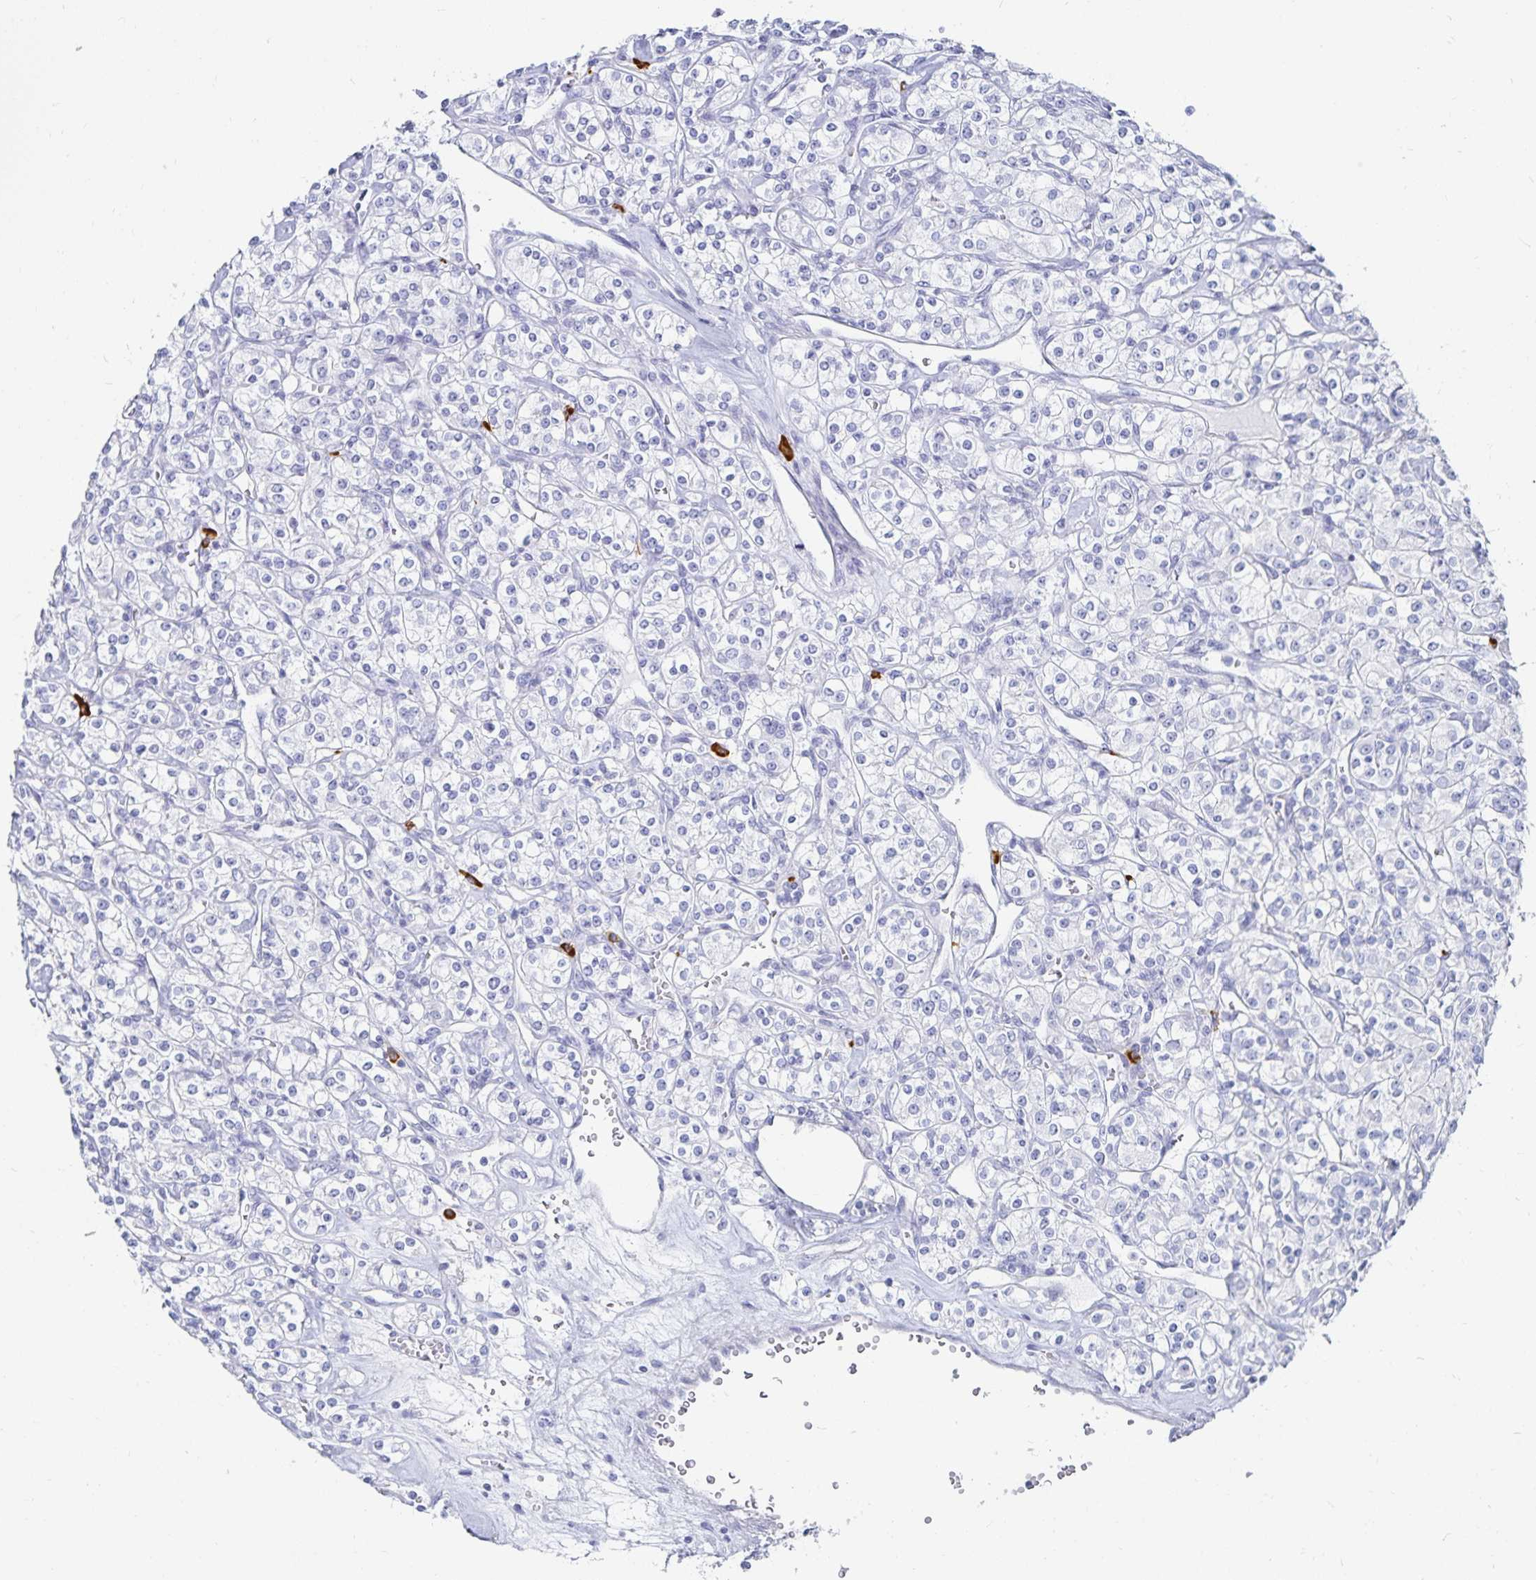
{"staining": {"intensity": "negative", "quantity": "none", "location": "none"}, "tissue": "renal cancer", "cell_type": "Tumor cells", "image_type": "cancer", "snomed": [{"axis": "morphology", "description": "Adenocarcinoma, NOS"}, {"axis": "topography", "description": "Kidney"}], "caption": "Renal adenocarcinoma was stained to show a protein in brown. There is no significant staining in tumor cells.", "gene": "TNIP1", "patient": {"sex": "male", "age": 77}}